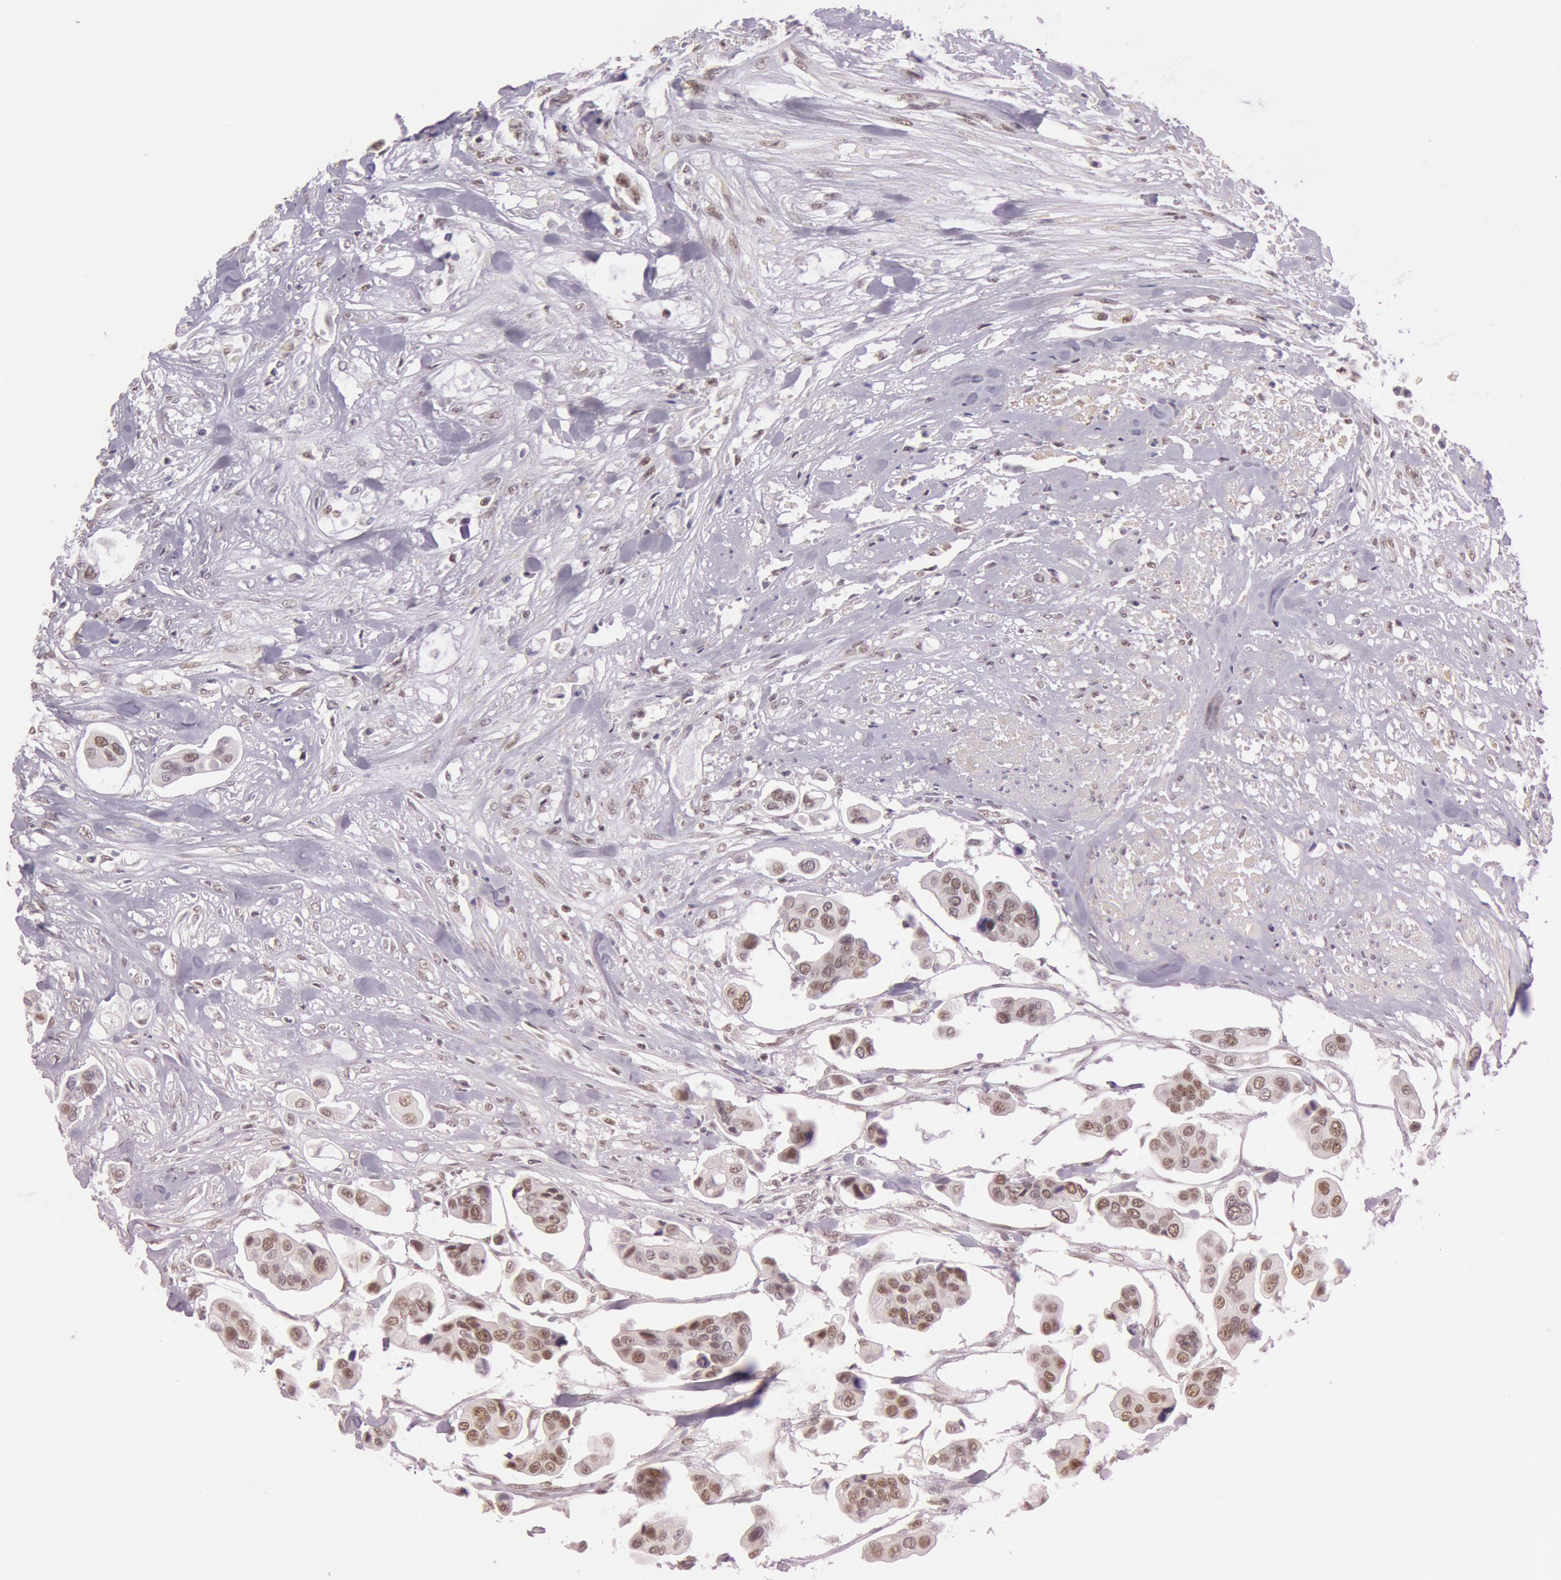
{"staining": {"intensity": "weak", "quantity": "25%-75%", "location": "nuclear"}, "tissue": "urothelial cancer", "cell_type": "Tumor cells", "image_type": "cancer", "snomed": [{"axis": "morphology", "description": "Adenocarcinoma, NOS"}, {"axis": "topography", "description": "Urinary bladder"}], "caption": "Immunohistochemical staining of urothelial cancer reveals low levels of weak nuclear protein positivity in approximately 25%-75% of tumor cells.", "gene": "TASL", "patient": {"sex": "male", "age": 61}}